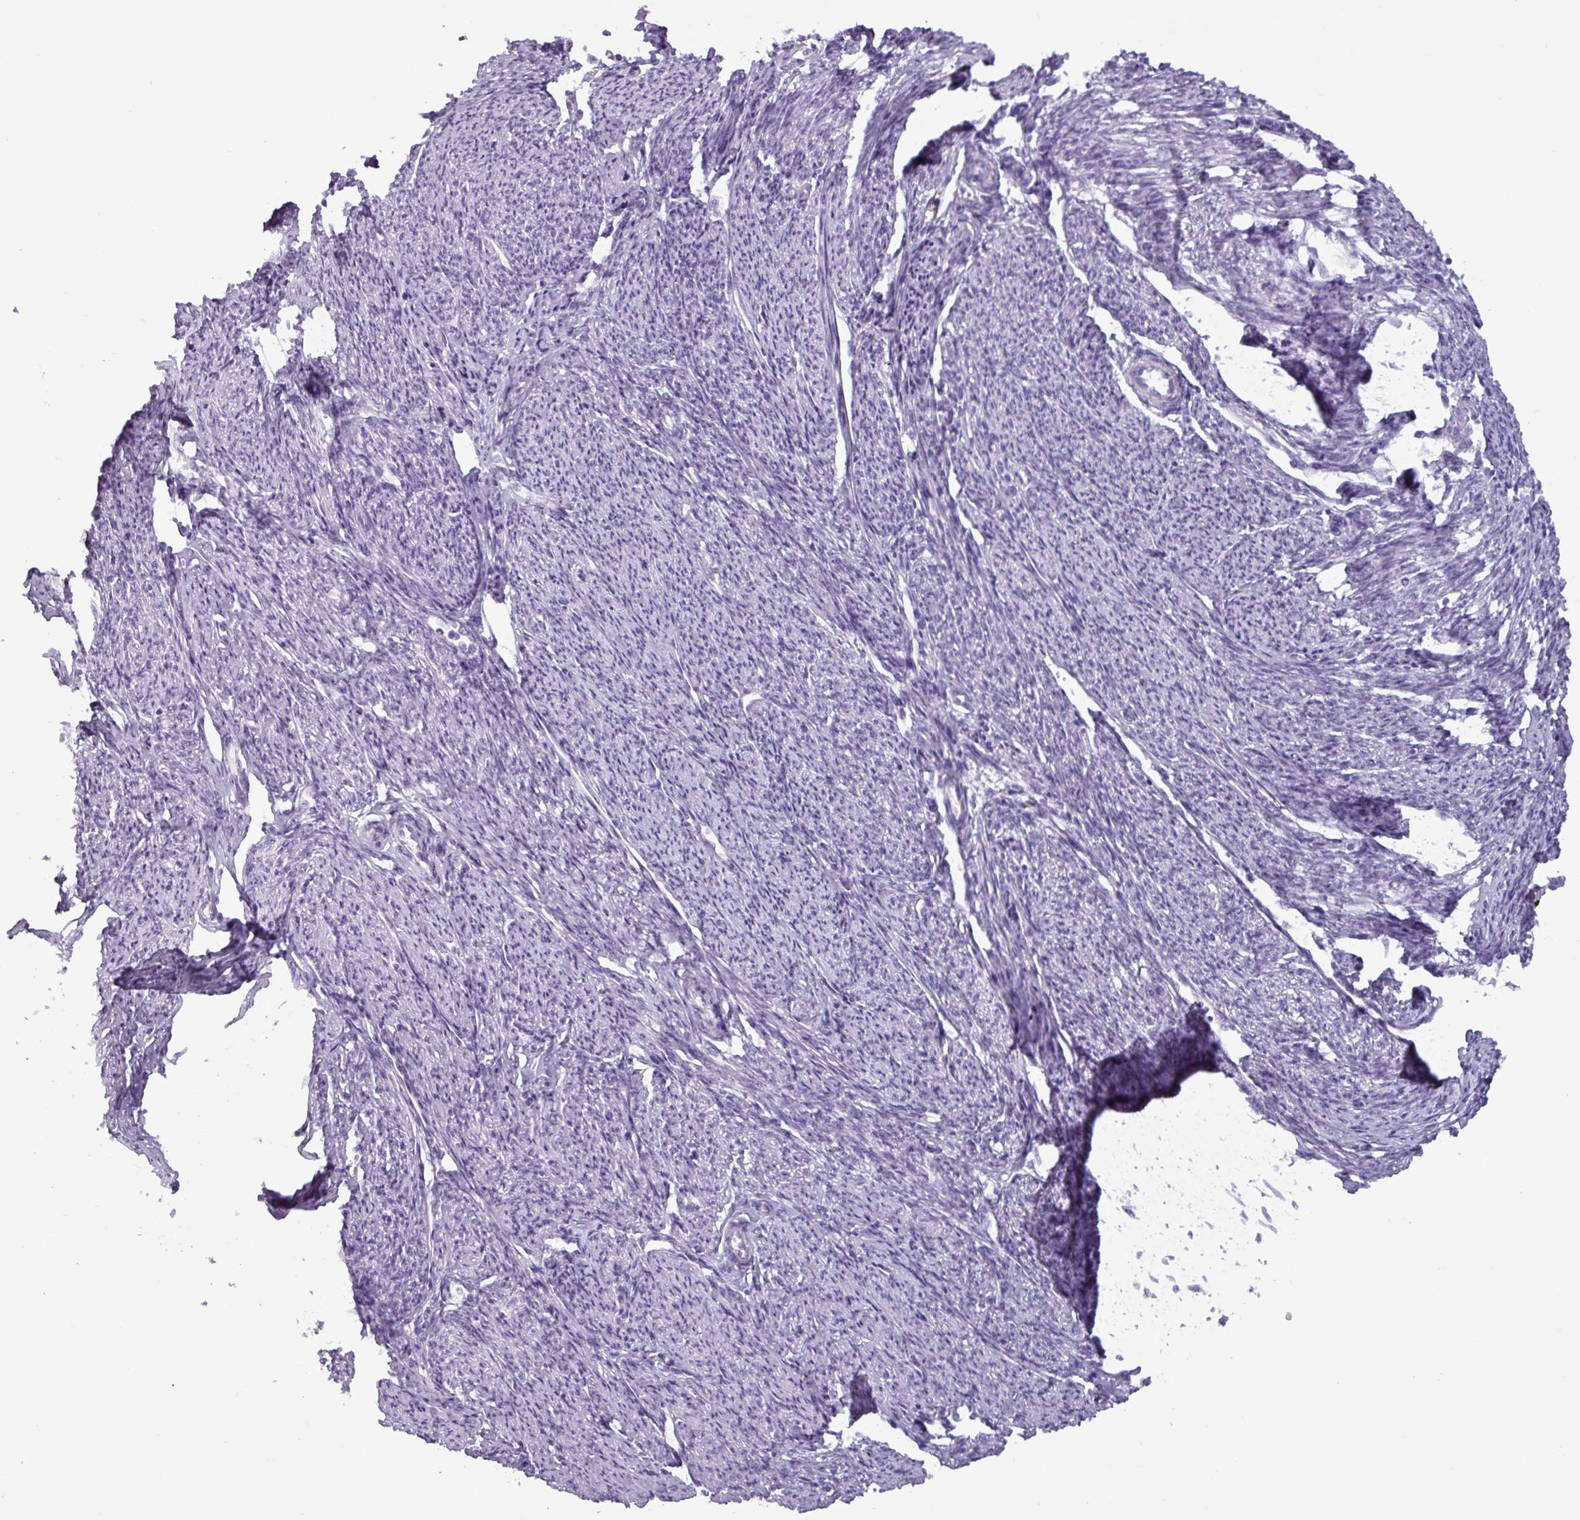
{"staining": {"intensity": "negative", "quantity": "none", "location": "none"}, "tissue": "smooth muscle", "cell_type": "Smooth muscle cells", "image_type": "normal", "snomed": [{"axis": "morphology", "description": "Normal tissue, NOS"}, {"axis": "topography", "description": "Smooth muscle"}, {"axis": "topography", "description": "Uterus"}], "caption": "This is a micrograph of IHC staining of benign smooth muscle, which shows no staining in smooth muscle cells. (IHC, brightfield microscopy, high magnification).", "gene": "PLIN2", "patient": {"sex": "female", "age": 59}}